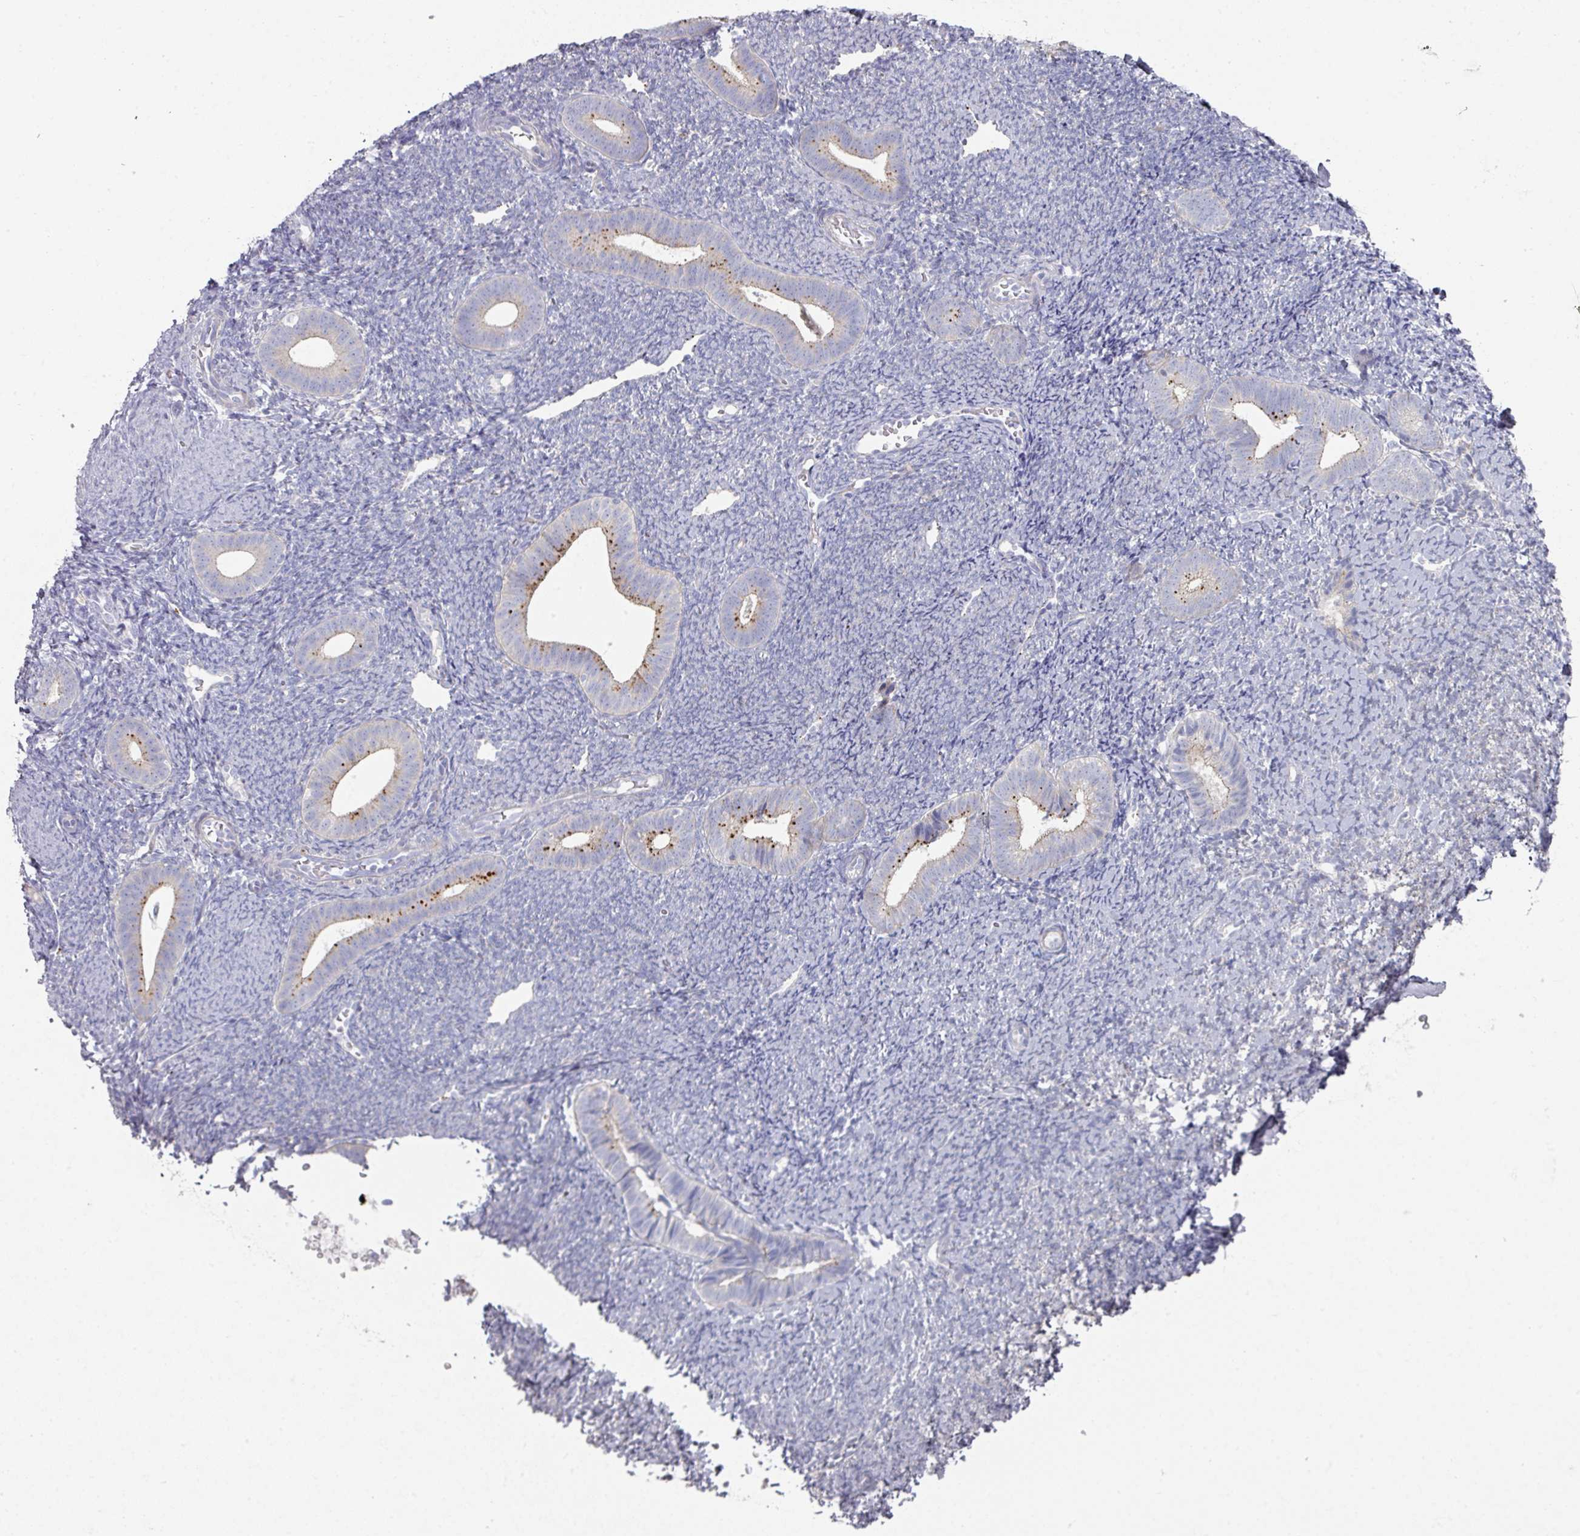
{"staining": {"intensity": "negative", "quantity": "none", "location": "none"}, "tissue": "endometrium", "cell_type": "Cells in endometrial stroma", "image_type": "normal", "snomed": [{"axis": "morphology", "description": "Normal tissue, NOS"}, {"axis": "topography", "description": "Endometrium"}], "caption": "High magnification brightfield microscopy of normal endometrium stained with DAB (3,3'-diaminobenzidine) (brown) and counterstained with hematoxylin (blue): cells in endometrial stroma show no significant staining.", "gene": "NT5C1A", "patient": {"sex": "female", "age": 39}}